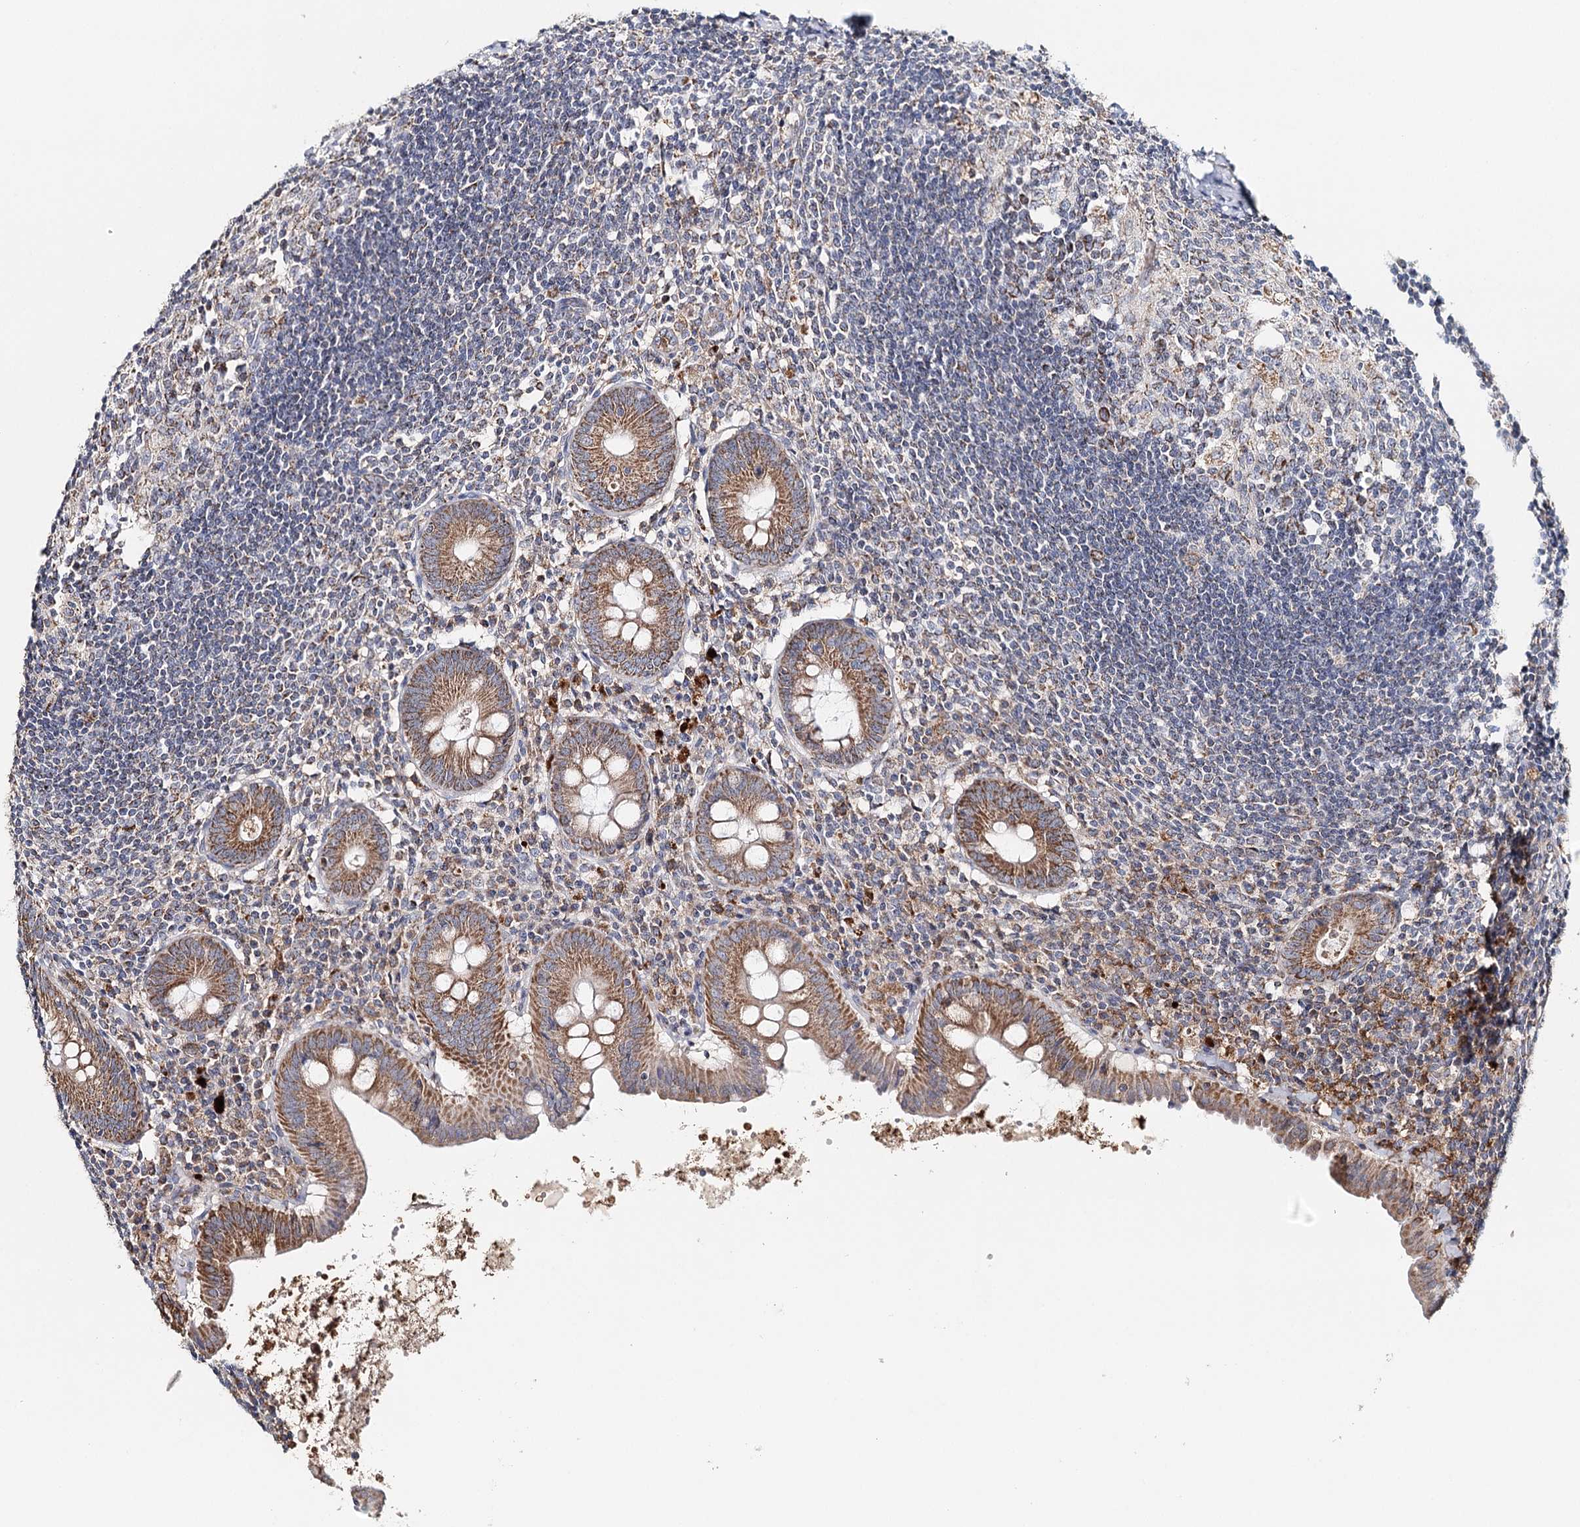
{"staining": {"intensity": "moderate", "quantity": ">75%", "location": "cytoplasmic/membranous"}, "tissue": "appendix", "cell_type": "Glandular cells", "image_type": "normal", "snomed": [{"axis": "morphology", "description": "Normal tissue, NOS"}, {"axis": "topography", "description": "Appendix"}], "caption": "Approximately >75% of glandular cells in unremarkable appendix display moderate cytoplasmic/membranous protein staining as visualized by brown immunohistochemical staining.", "gene": "MMP25", "patient": {"sex": "female", "age": 54}}